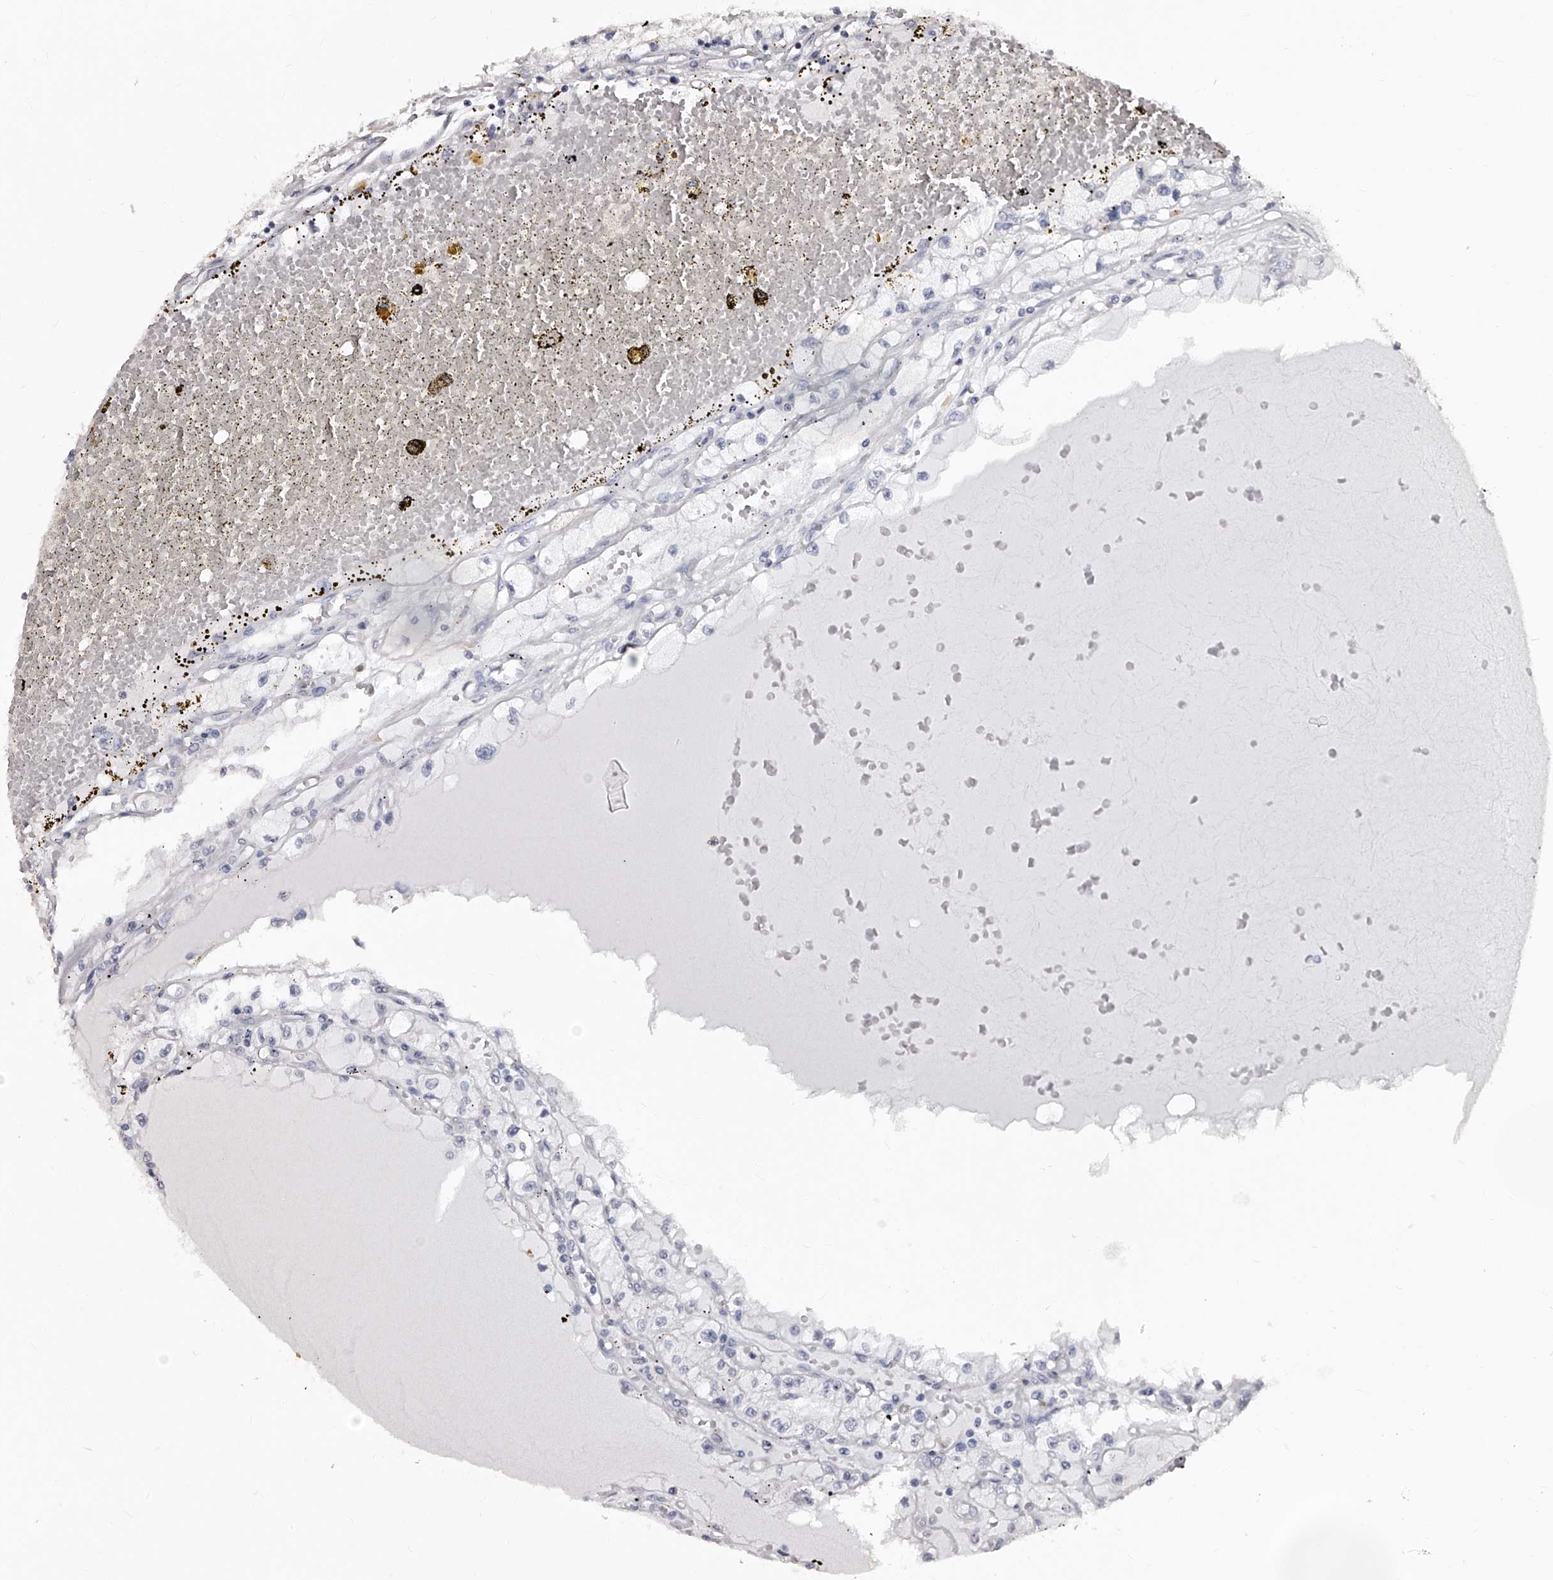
{"staining": {"intensity": "negative", "quantity": "none", "location": "none"}, "tissue": "renal cancer", "cell_type": "Tumor cells", "image_type": "cancer", "snomed": [{"axis": "morphology", "description": "Adenocarcinoma, NOS"}, {"axis": "topography", "description": "Kidney"}], "caption": "Tumor cells show no significant protein staining in renal adenocarcinoma.", "gene": "TSHR", "patient": {"sex": "male", "age": 56}}